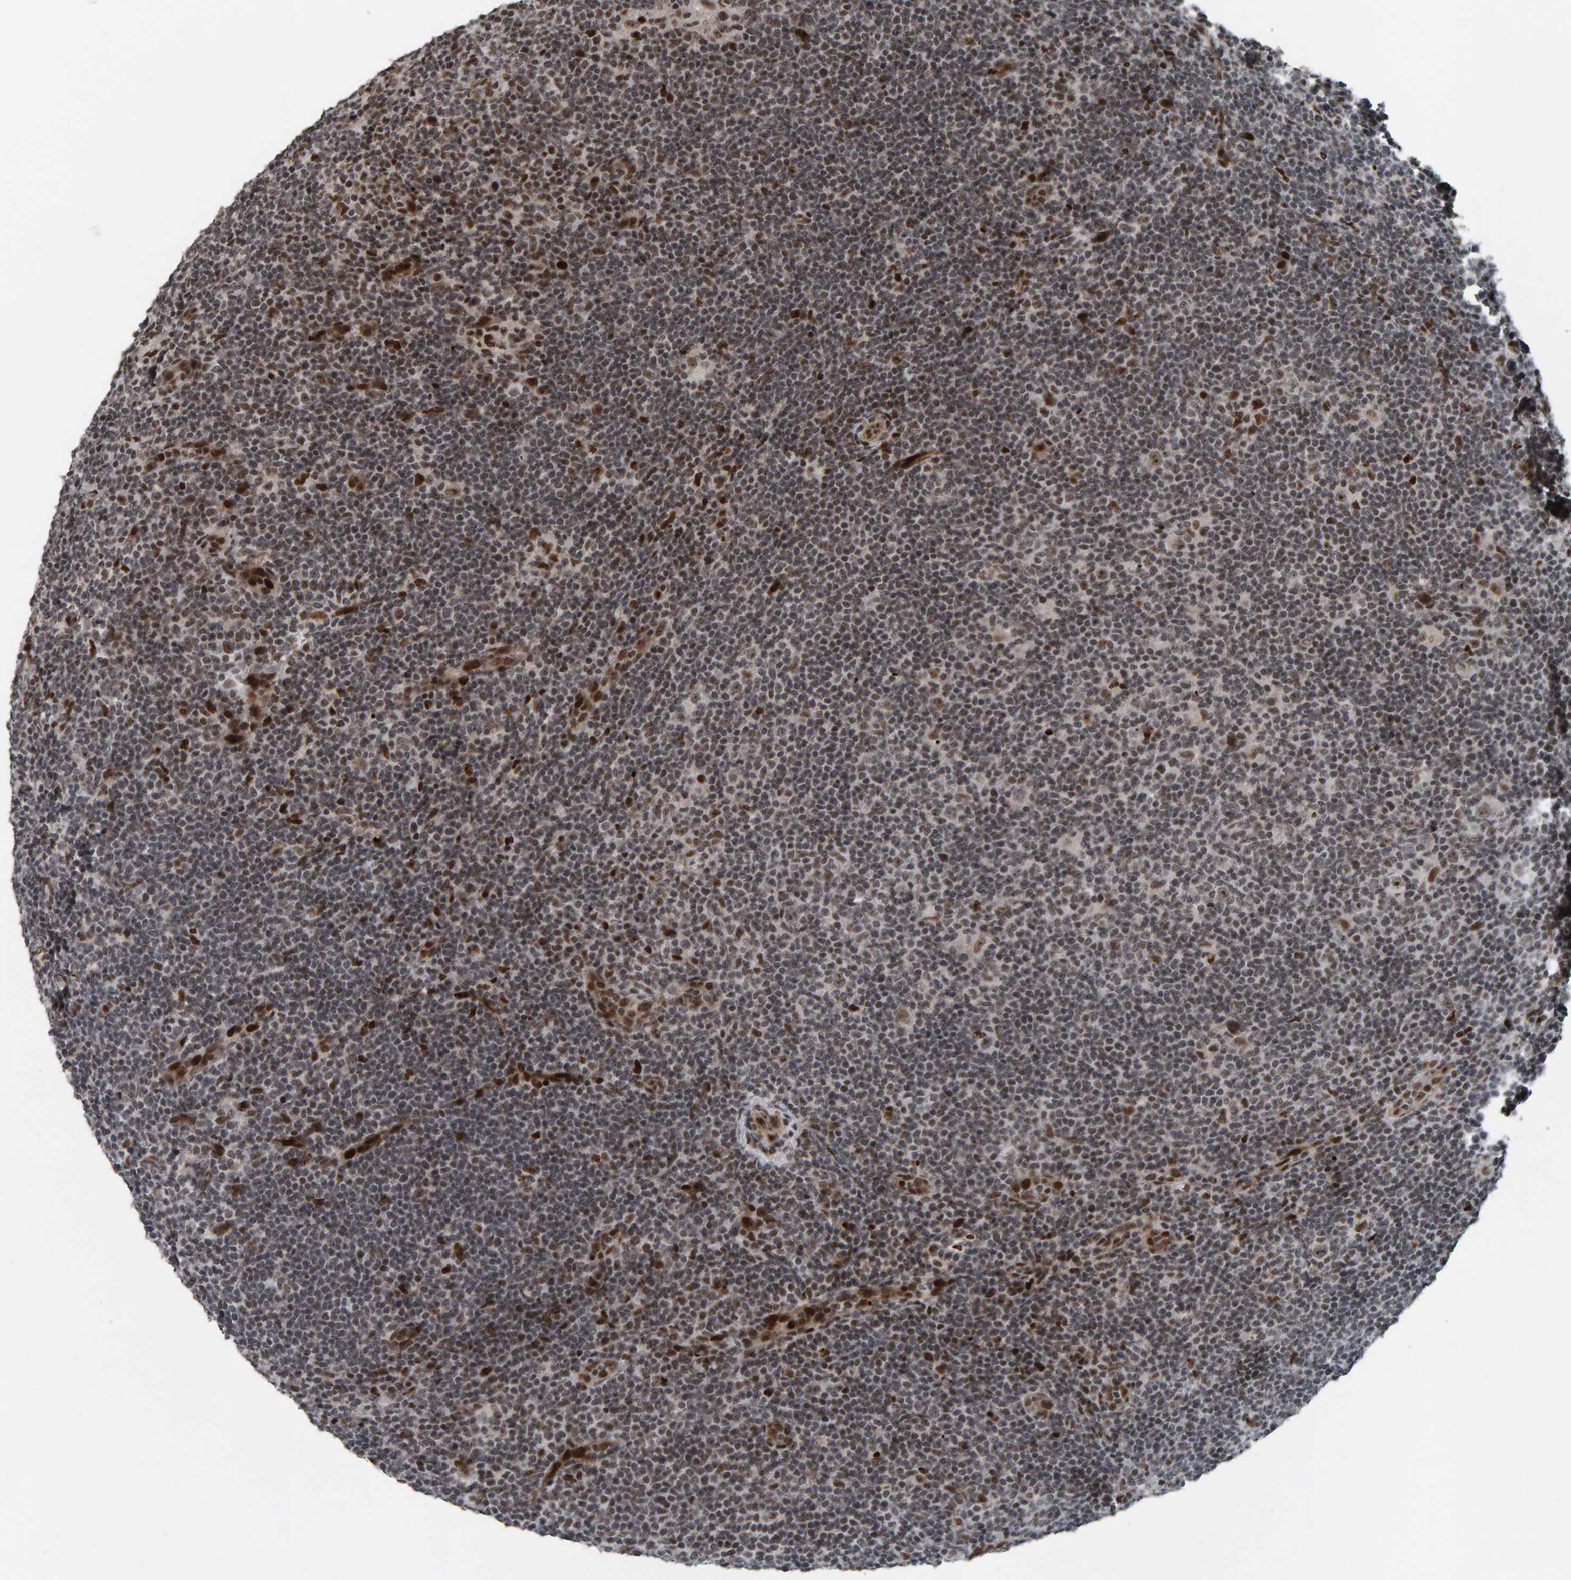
{"staining": {"intensity": "weak", "quantity": ">75%", "location": "nuclear"}, "tissue": "lymphoma", "cell_type": "Tumor cells", "image_type": "cancer", "snomed": [{"axis": "morphology", "description": "Hodgkin's disease, NOS"}, {"axis": "topography", "description": "Lymph node"}], "caption": "Lymphoma stained with immunohistochemistry (IHC) displays weak nuclear staining in approximately >75% of tumor cells. (Brightfield microscopy of DAB IHC at high magnification).", "gene": "ZNF366", "patient": {"sex": "female", "age": 57}}